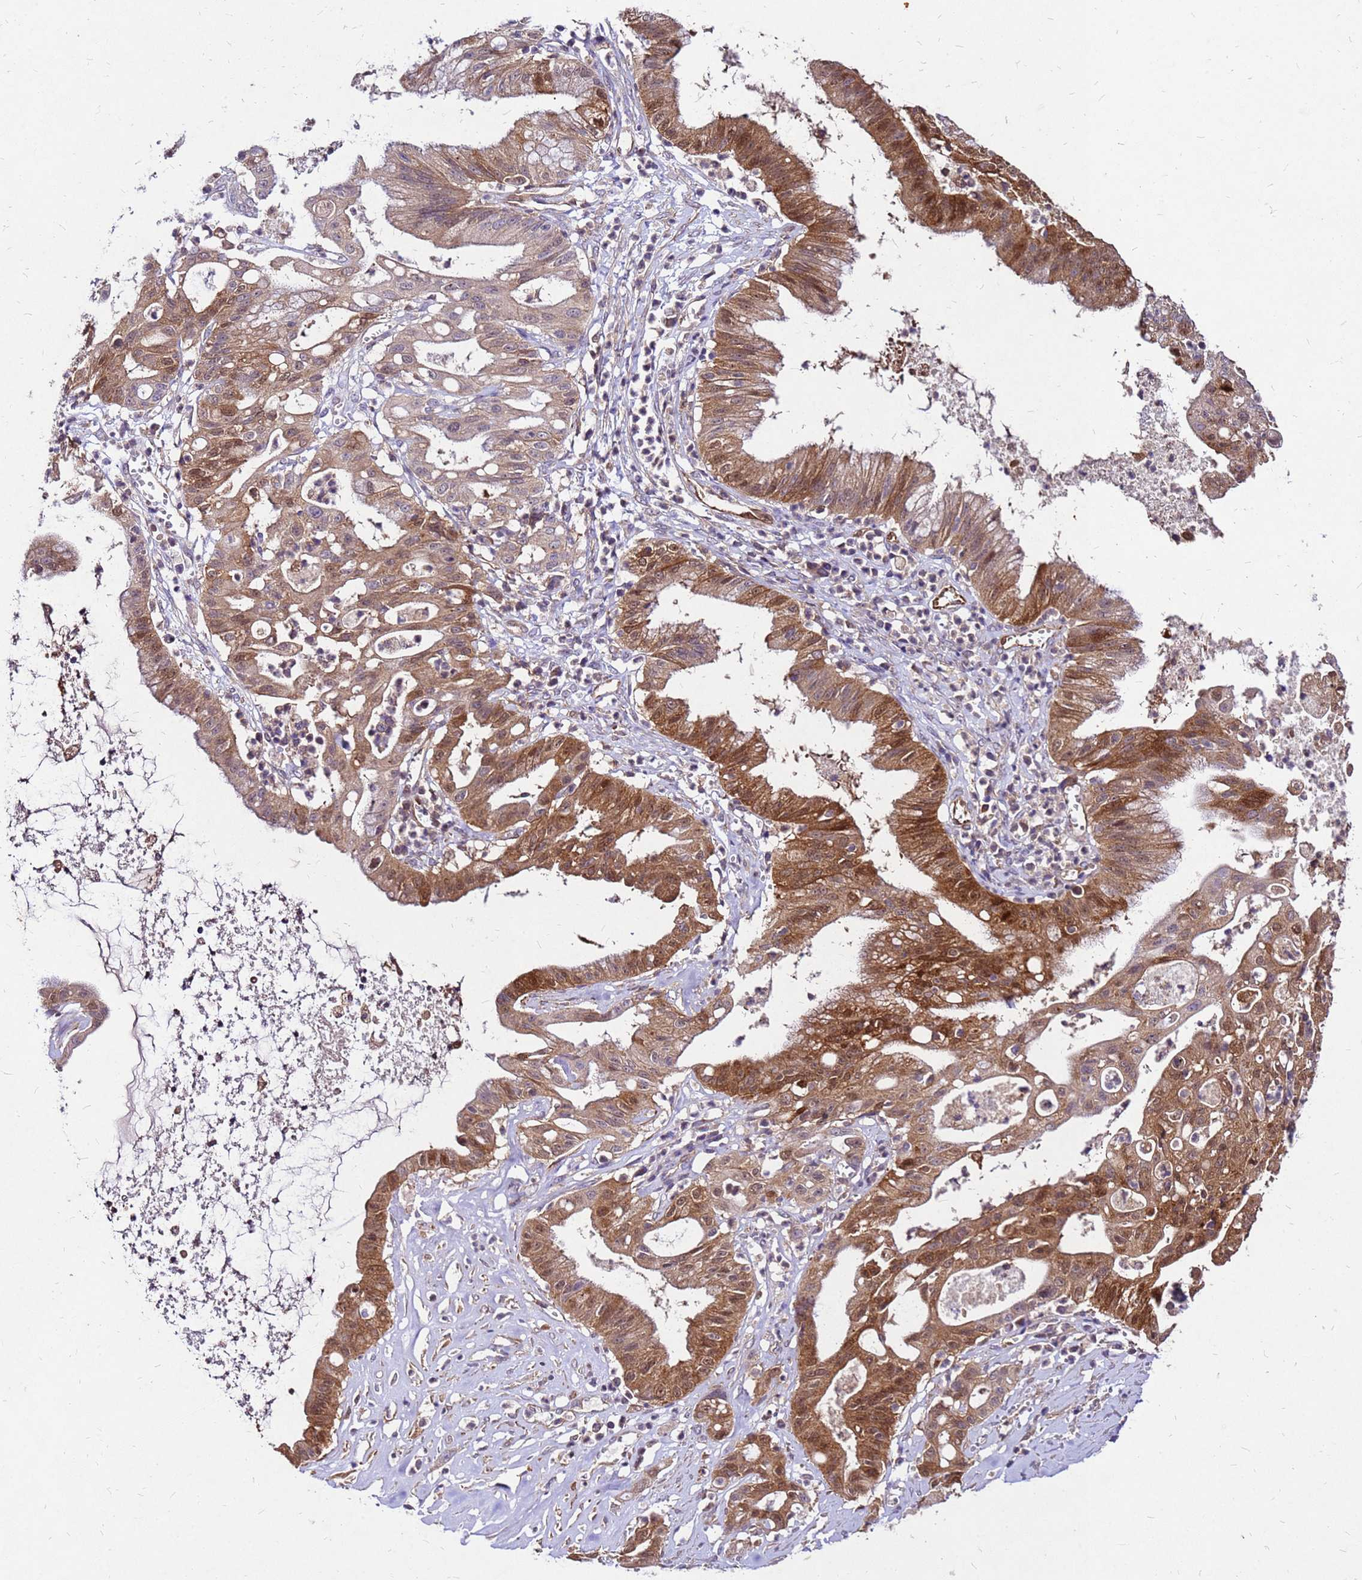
{"staining": {"intensity": "moderate", "quantity": ">75%", "location": "cytoplasmic/membranous"}, "tissue": "ovarian cancer", "cell_type": "Tumor cells", "image_type": "cancer", "snomed": [{"axis": "morphology", "description": "Cystadenocarcinoma, mucinous, NOS"}, {"axis": "topography", "description": "Ovary"}], "caption": "Protein staining of ovarian cancer (mucinous cystadenocarcinoma) tissue reveals moderate cytoplasmic/membranous expression in approximately >75% of tumor cells.", "gene": "DUSP23", "patient": {"sex": "female", "age": 70}}